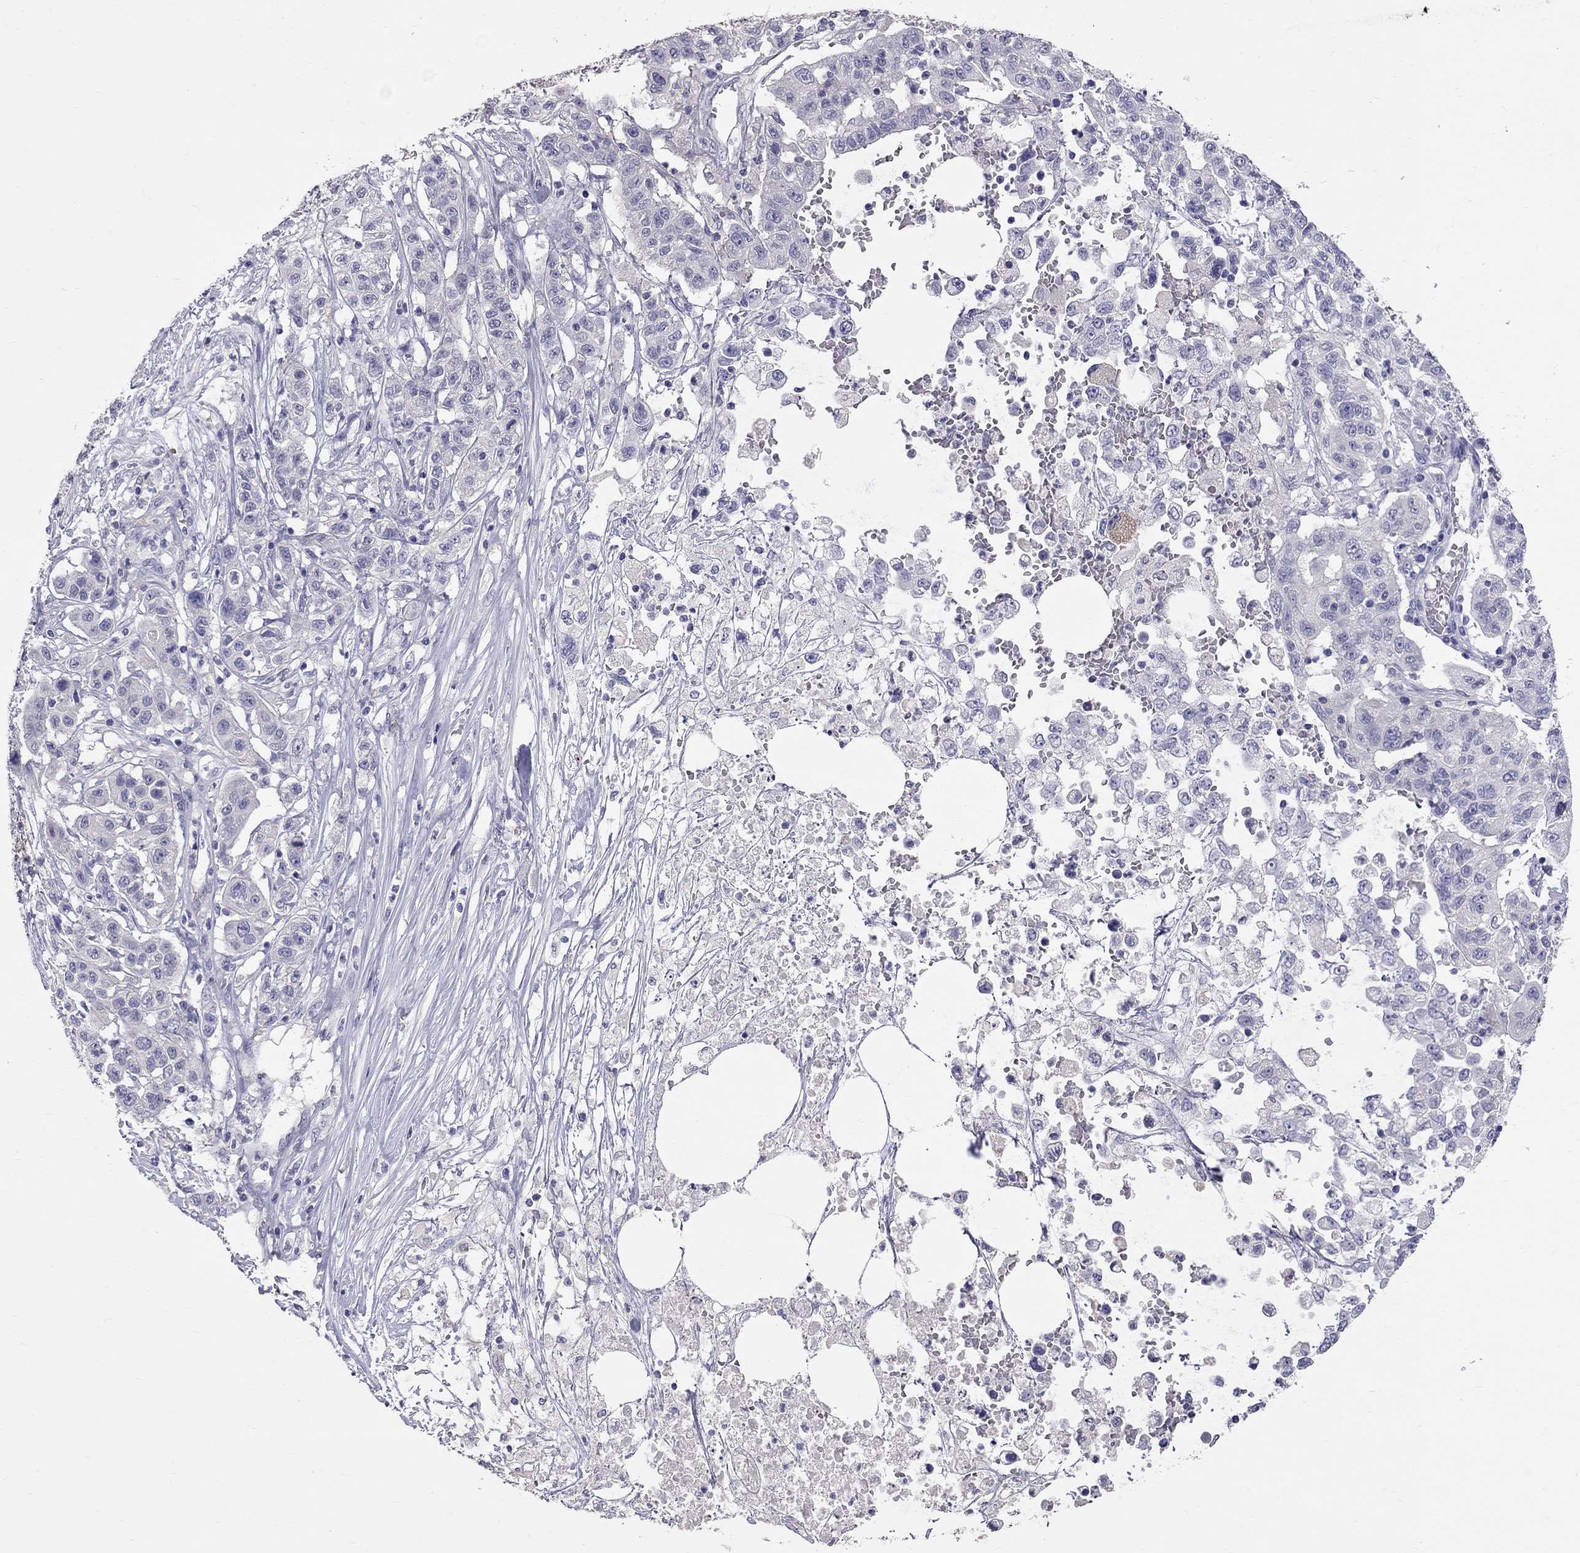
{"staining": {"intensity": "negative", "quantity": "none", "location": "none"}, "tissue": "liver cancer", "cell_type": "Tumor cells", "image_type": "cancer", "snomed": [{"axis": "morphology", "description": "Adenocarcinoma, NOS"}, {"axis": "morphology", "description": "Cholangiocarcinoma"}, {"axis": "topography", "description": "Liver"}], "caption": "Protein analysis of liver adenocarcinoma exhibits no significant expression in tumor cells.", "gene": "CFAP91", "patient": {"sex": "male", "age": 64}}